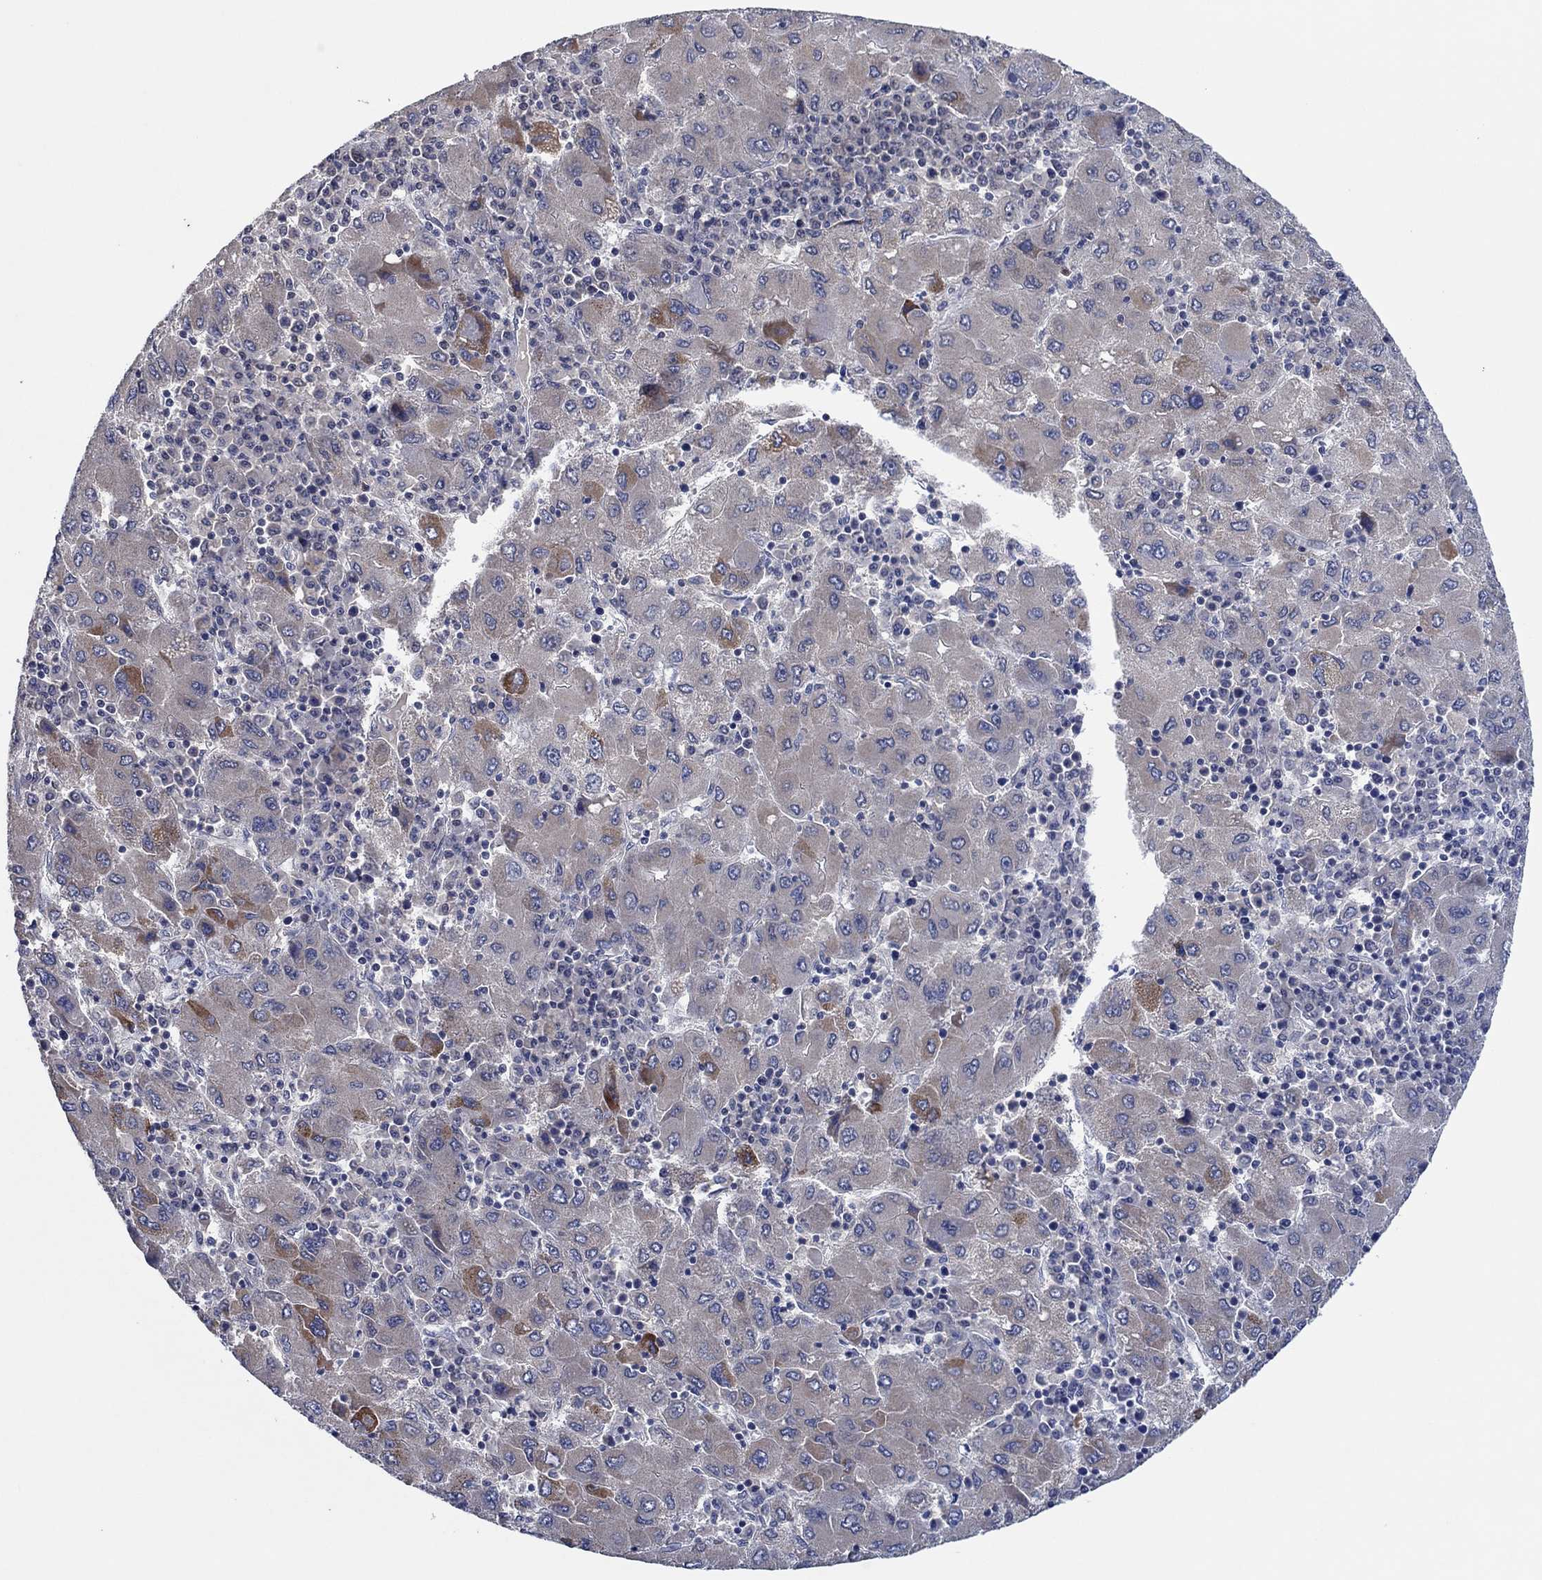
{"staining": {"intensity": "strong", "quantity": "<25%", "location": "cytoplasmic/membranous"}, "tissue": "liver cancer", "cell_type": "Tumor cells", "image_type": "cancer", "snomed": [{"axis": "morphology", "description": "Carcinoma, Hepatocellular, NOS"}, {"axis": "topography", "description": "Liver"}], "caption": "Immunohistochemistry photomicrograph of neoplastic tissue: liver cancer (hepatocellular carcinoma) stained using IHC demonstrates medium levels of strong protein expression localized specifically in the cytoplasmic/membranous of tumor cells, appearing as a cytoplasmic/membranous brown color.", "gene": "PRRT3", "patient": {"sex": "male", "age": 75}}